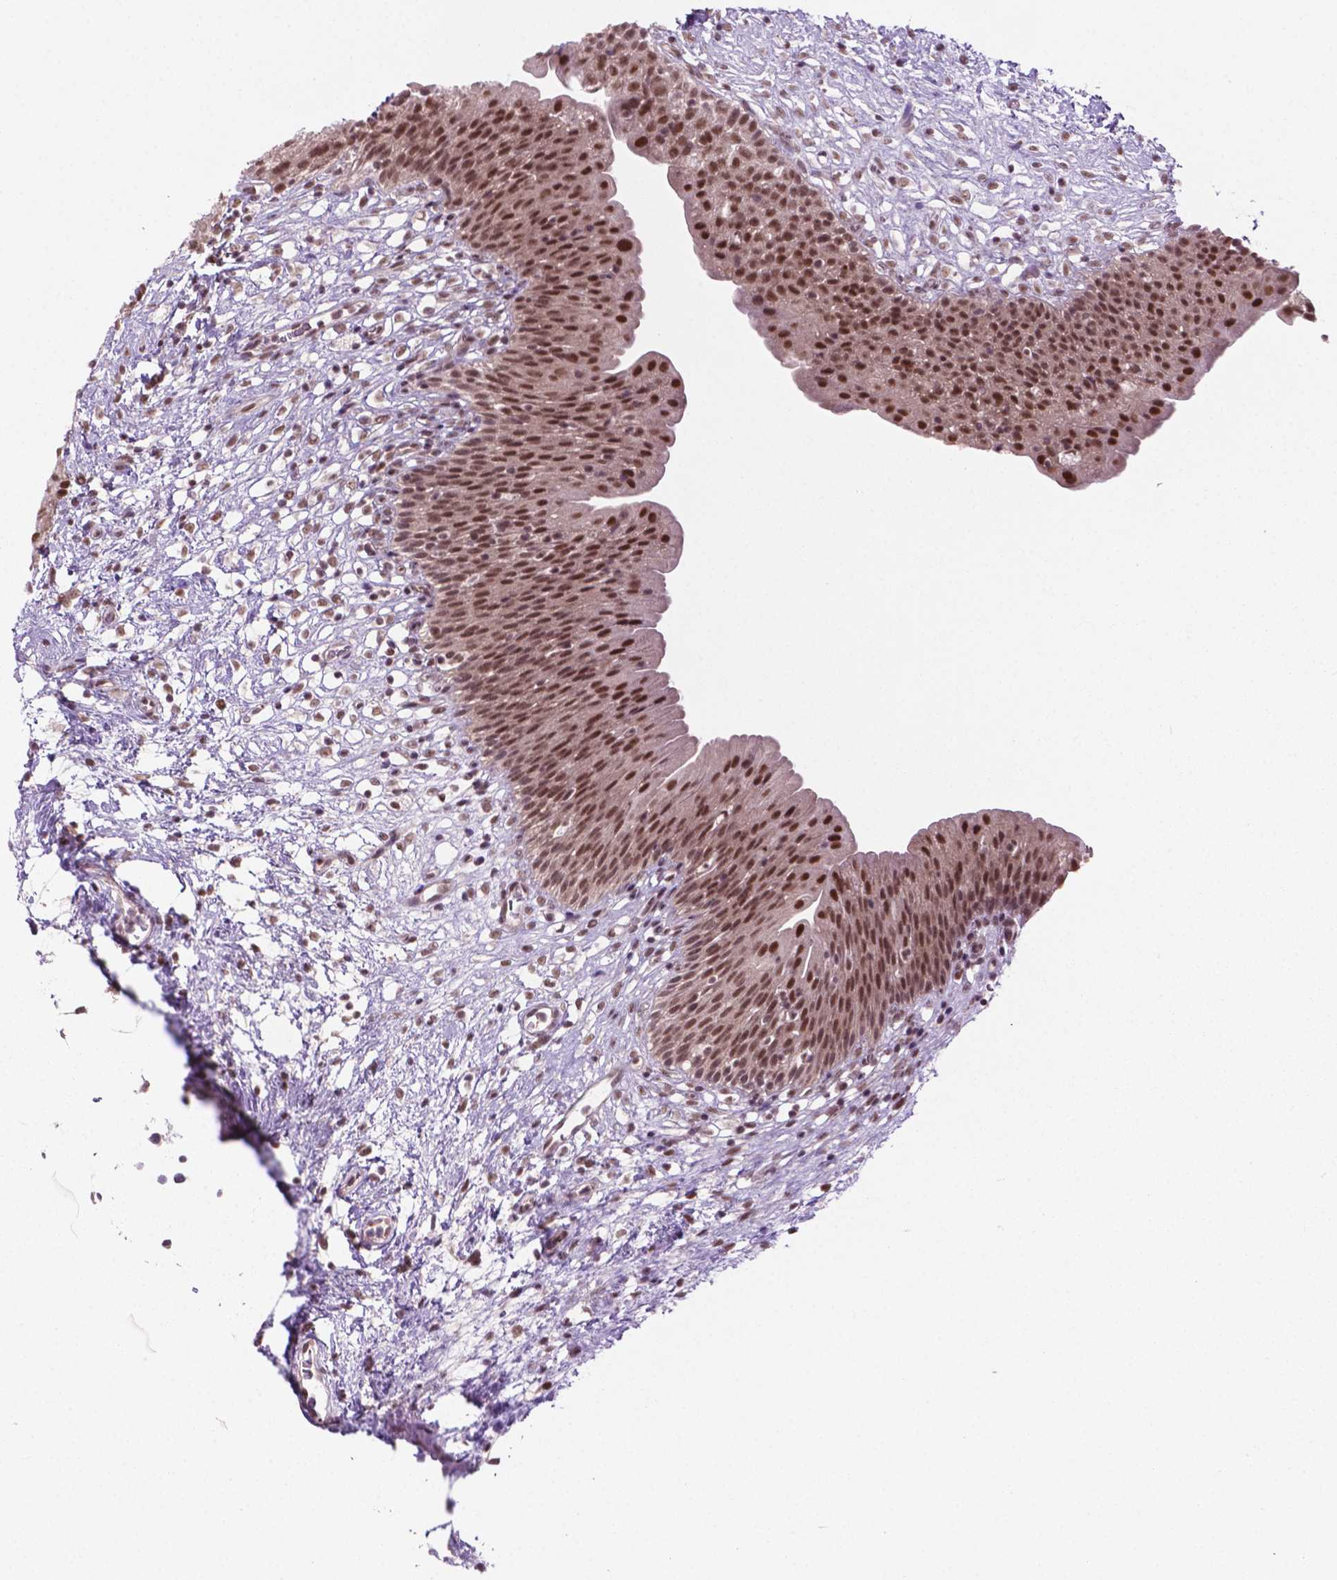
{"staining": {"intensity": "moderate", "quantity": ">75%", "location": "nuclear"}, "tissue": "urinary bladder", "cell_type": "Urothelial cells", "image_type": "normal", "snomed": [{"axis": "morphology", "description": "Normal tissue, NOS"}, {"axis": "topography", "description": "Urinary bladder"}], "caption": "The histopathology image displays staining of normal urinary bladder, revealing moderate nuclear protein expression (brown color) within urothelial cells.", "gene": "PHAX", "patient": {"sex": "male", "age": 76}}